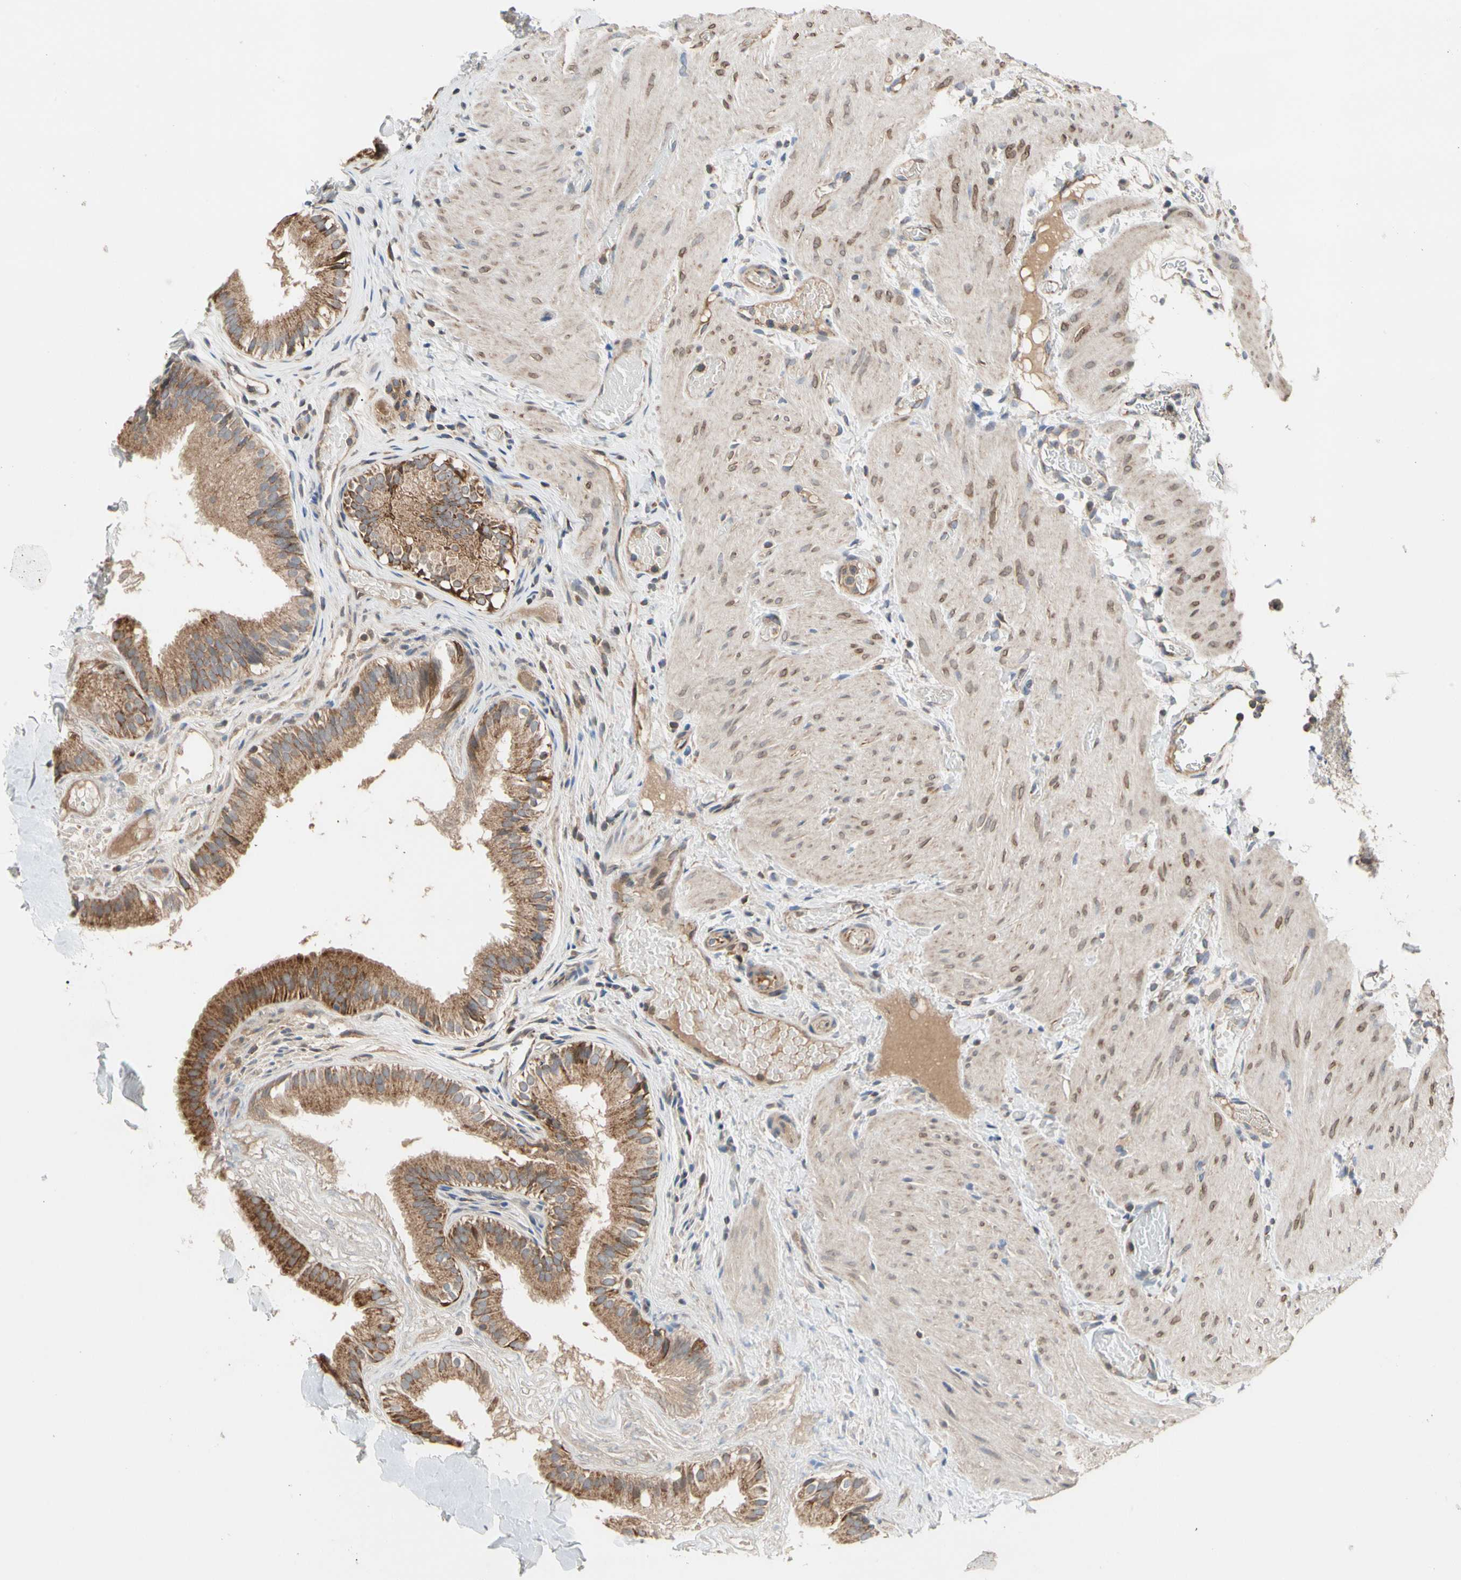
{"staining": {"intensity": "moderate", "quantity": ">75%", "location": "cytoplasmic/membranous"}, "tissue": "gallbladder", "cell_type": "Glandular cells", "image_type": "normal", "snomed": [{"axis": "morphology", "description": "Normal tissue, NOS"}, {"axis": "topography", "description": "Gallbladder"}], "caption": "A brown stain highlights moderate cytoplasmic/membranous staining of a protein in glandular cells of normal gallbladder. The staining was performed using DAB, with brown indicating positive protein expression. Nuclei are stained blue with hematoxylin.", "gene": "GPD2", "patient": {"sex": "female", "age": 26}}